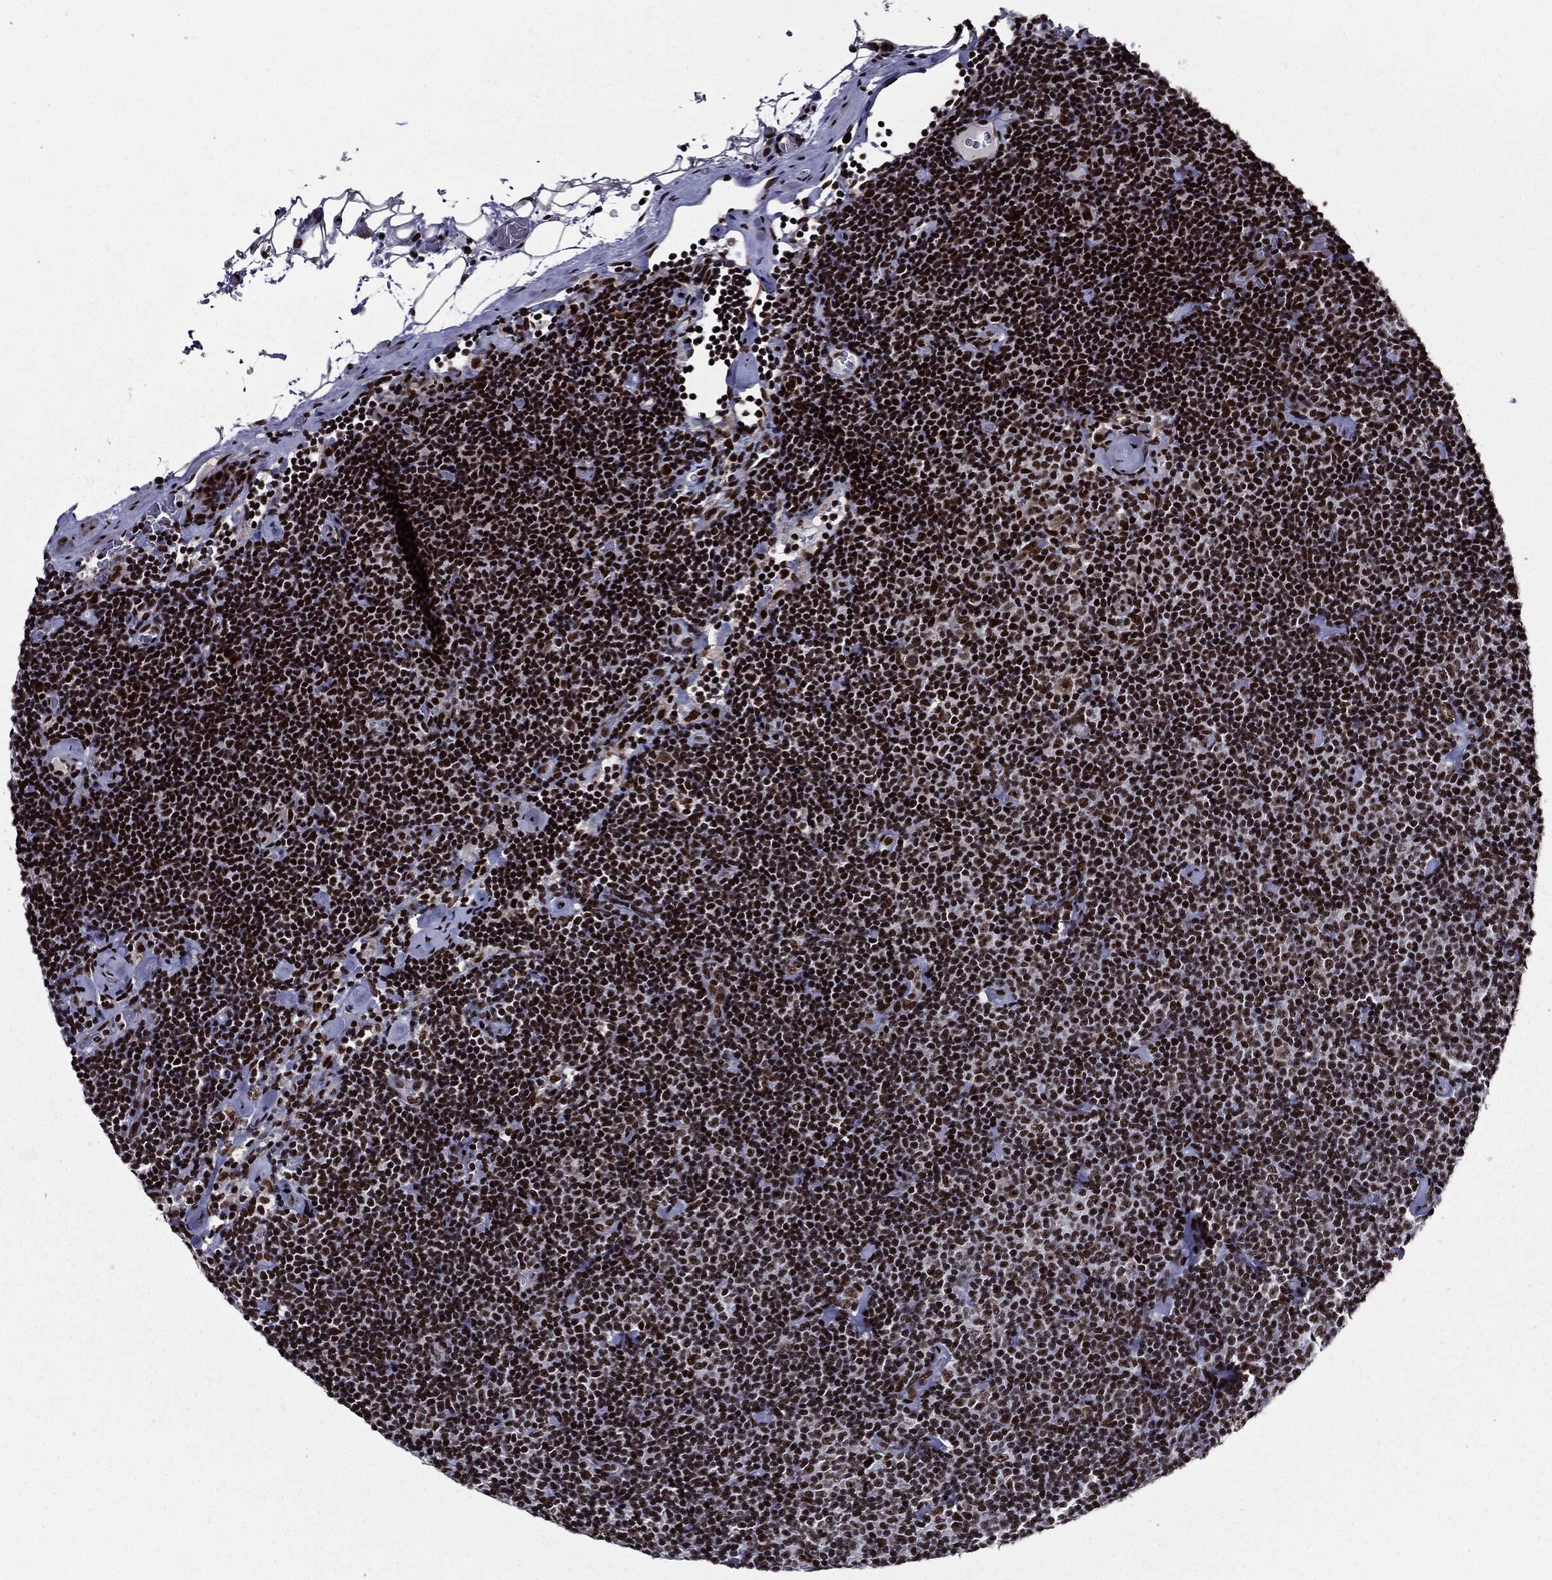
{"staining": {"intensity": "strong", "quantity": ">75%", "location": "nuclear"}, "tissue": "lymphoma", "cell_type": "Tumor cells", "image_type": "cancer", "snomed": [{"axis": "morphology", "description": "Malignant lymphoma, non-Hodgkin's type, Low grade"}, {"axis": "topography", "description": "Lymph node"}], "caption": "Malignant lymphoma, non-Hodgkin's type (low-grade) stained with DAB (3,3'-diaminobenzidine) IHC demonstrates high levels of strong nuclear expression in about >75% of tumor cells.", "gene": "ZFP91", "patient": {"sex": "male", "age": 81}}